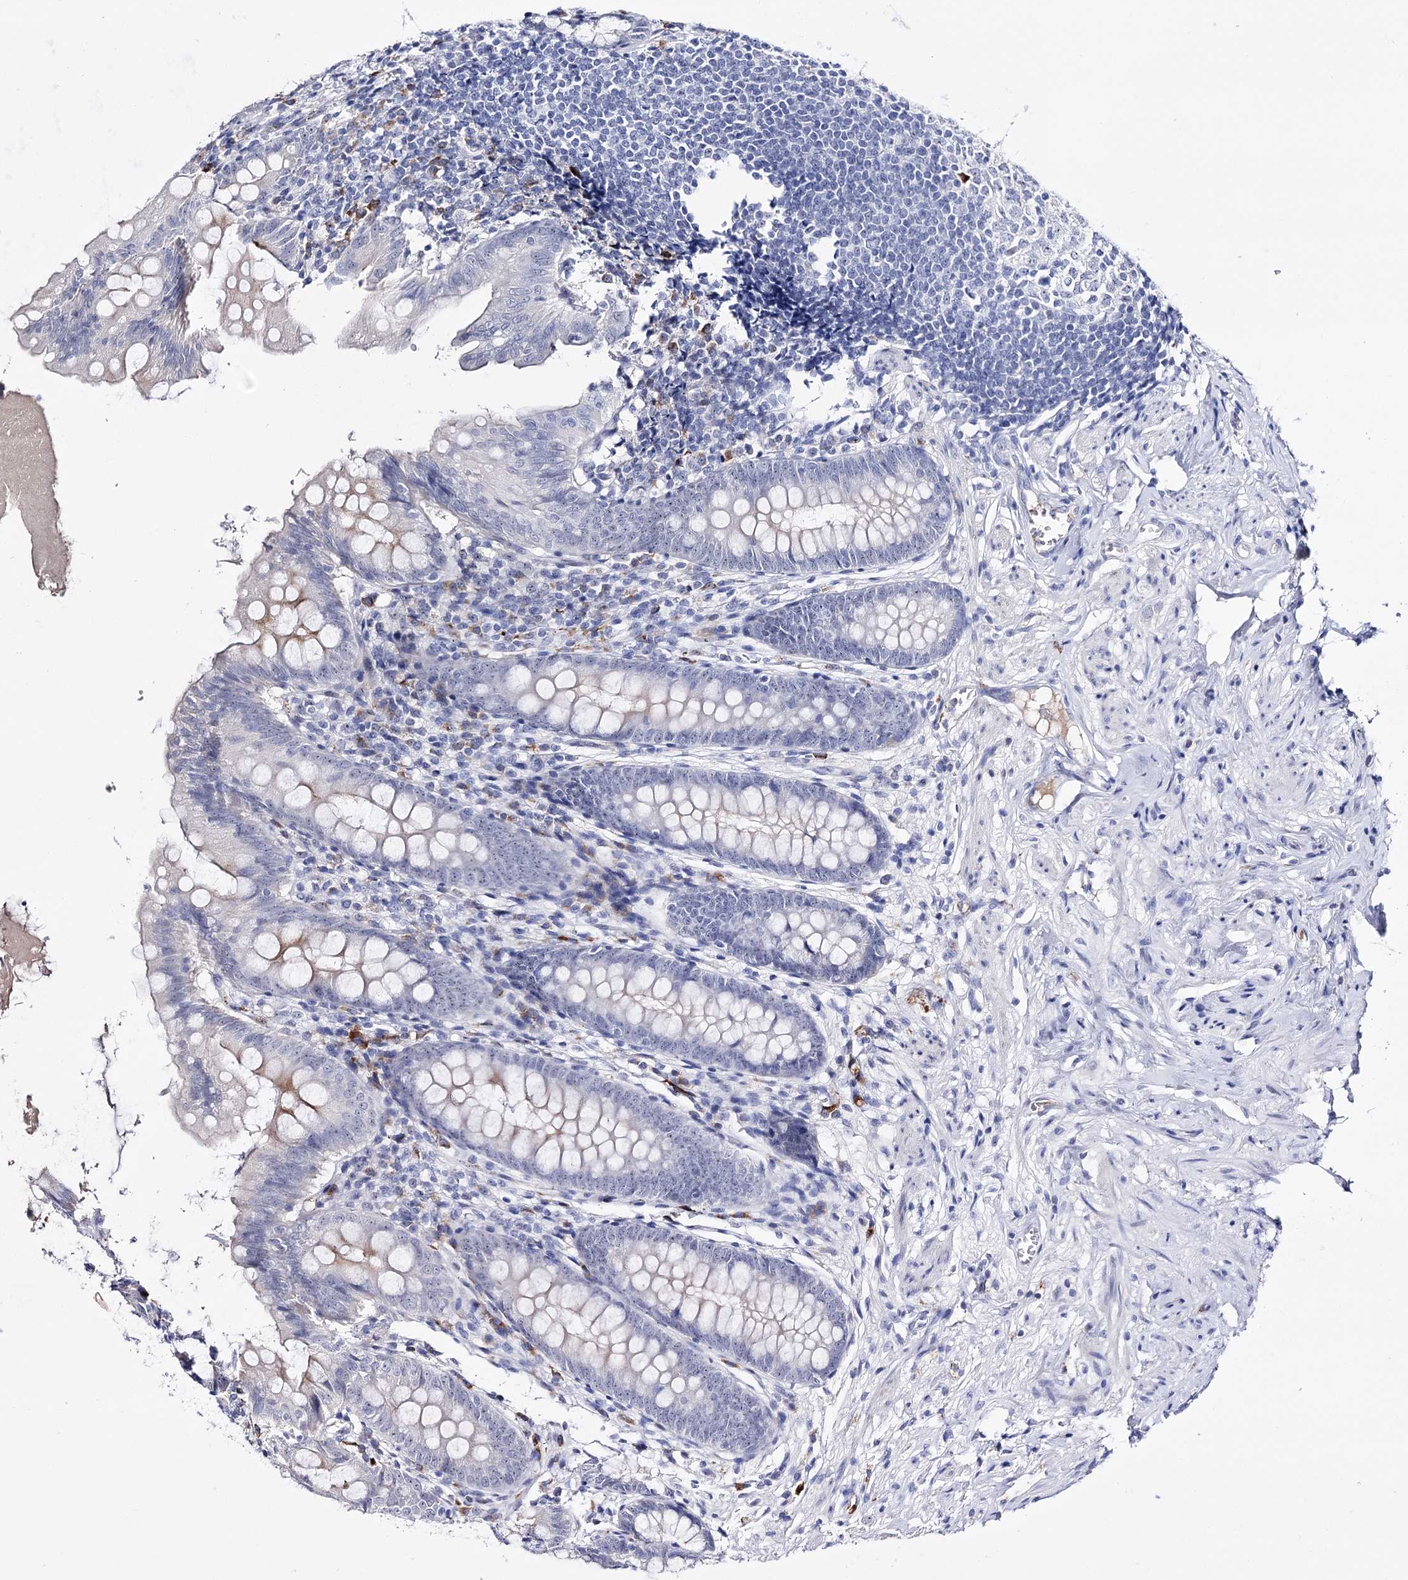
{"staining": {"intensity": "negative", "quantity": "none", "location": "none"}, "tissue": "appendix", "cell_type": "Glandular cells", "image_type": "normal", "snomed": [{"axis": "morphology", "description": "Normal tissue, NOS"}, {"axis": "topography", "description": "Appendix"}], "caption": "Protein analysis of benign appendix displays no significant expression in glandular cells.", "gene": "PCGF5", "patient": {"sex": "female", "age": 51}}